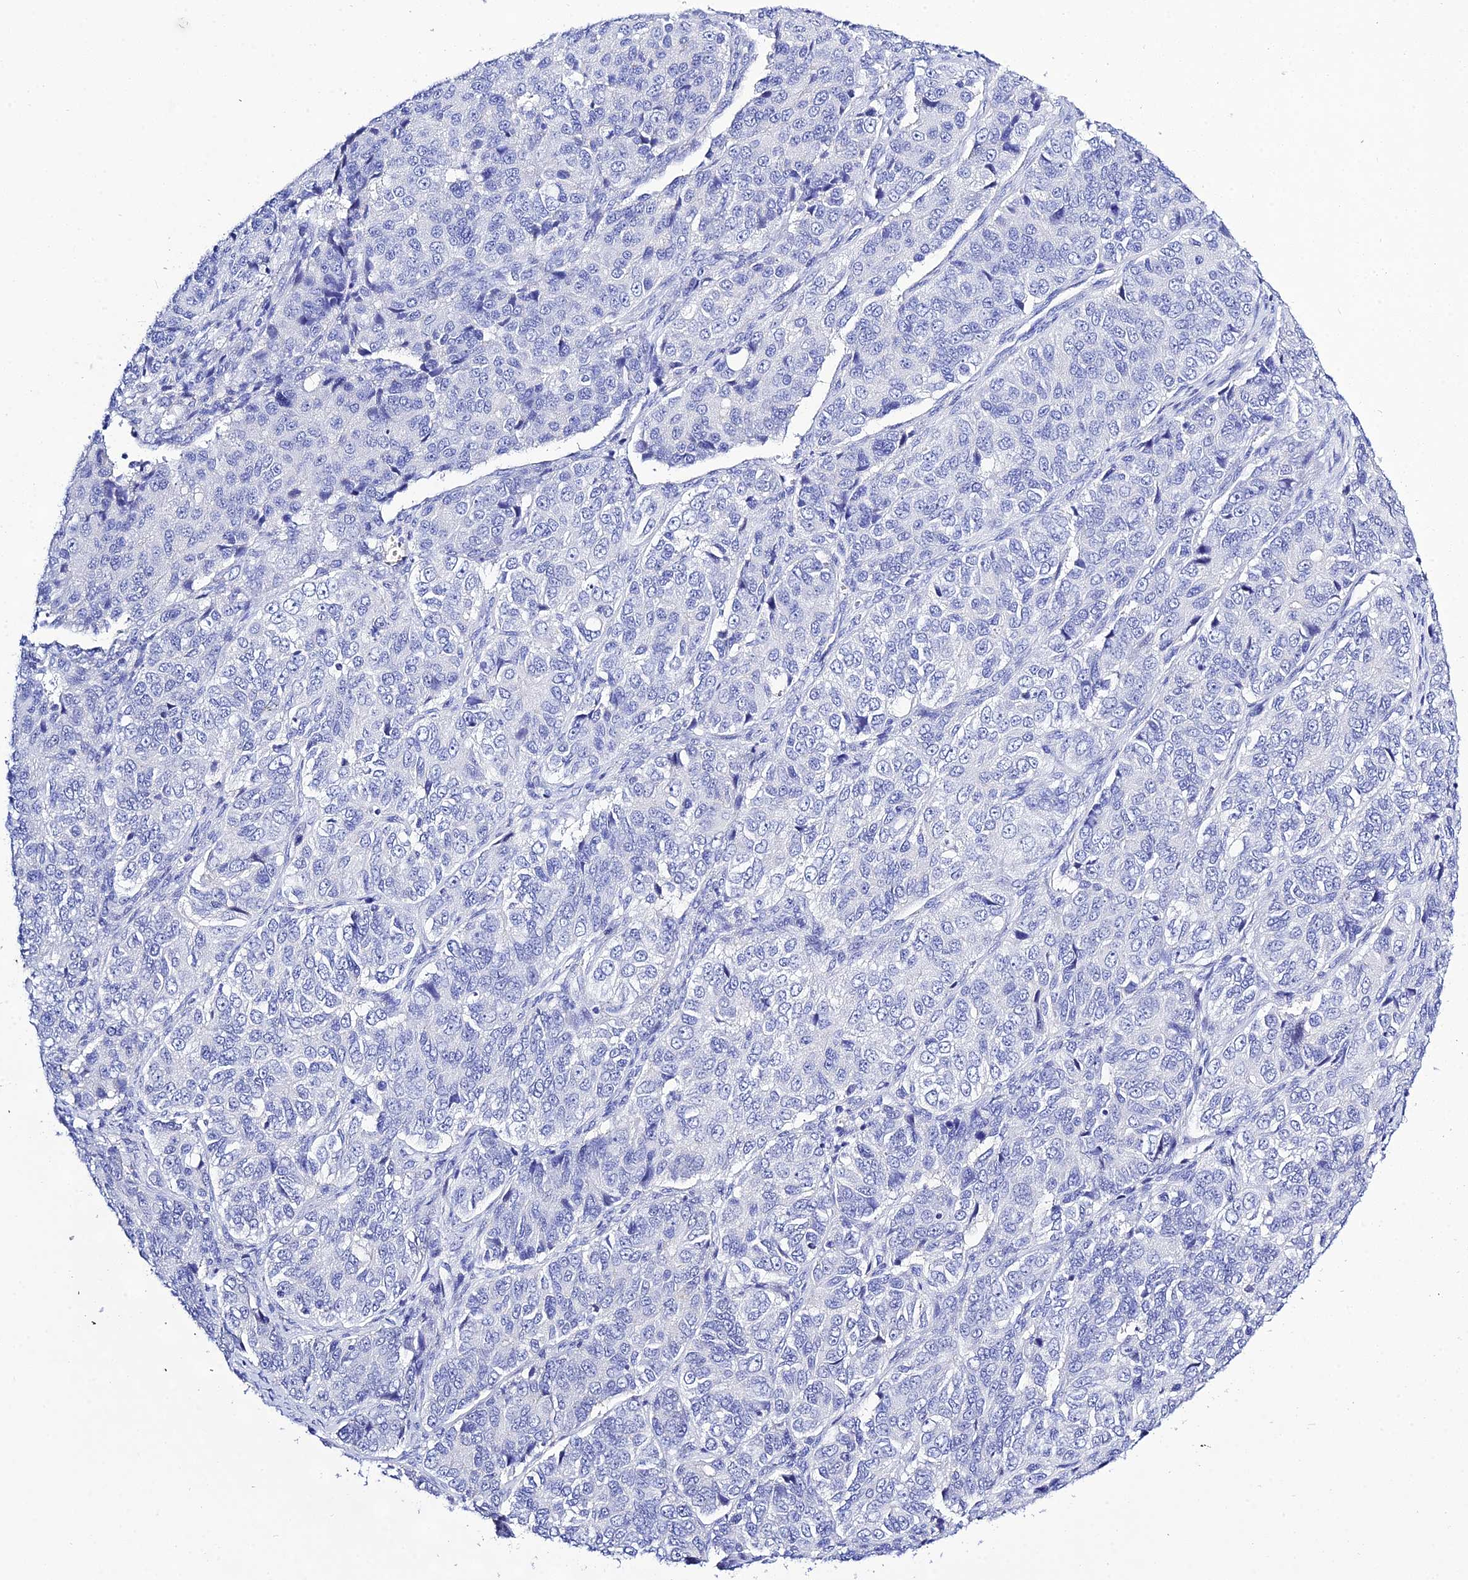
{"staining": {"intensity": "negative", "quantity": "none", "location": "none"}, "tissue": "ovarian cancer", "cell_type": "Tumor cells", "image_type": "cancer", "snomed": [{"axis": "morphology", "description": "Carcinoma, endometroid"}, {"axis": "topography", "description": "Ovary"}], "caption": "A high-resolution histopathology image shows IHC staining of endometroid carcinoma (ovarian), which exhibits no significant expression in tumor cells.", "gene": "DEFB107A", "patient": {"sex": "female", "age": 51}}